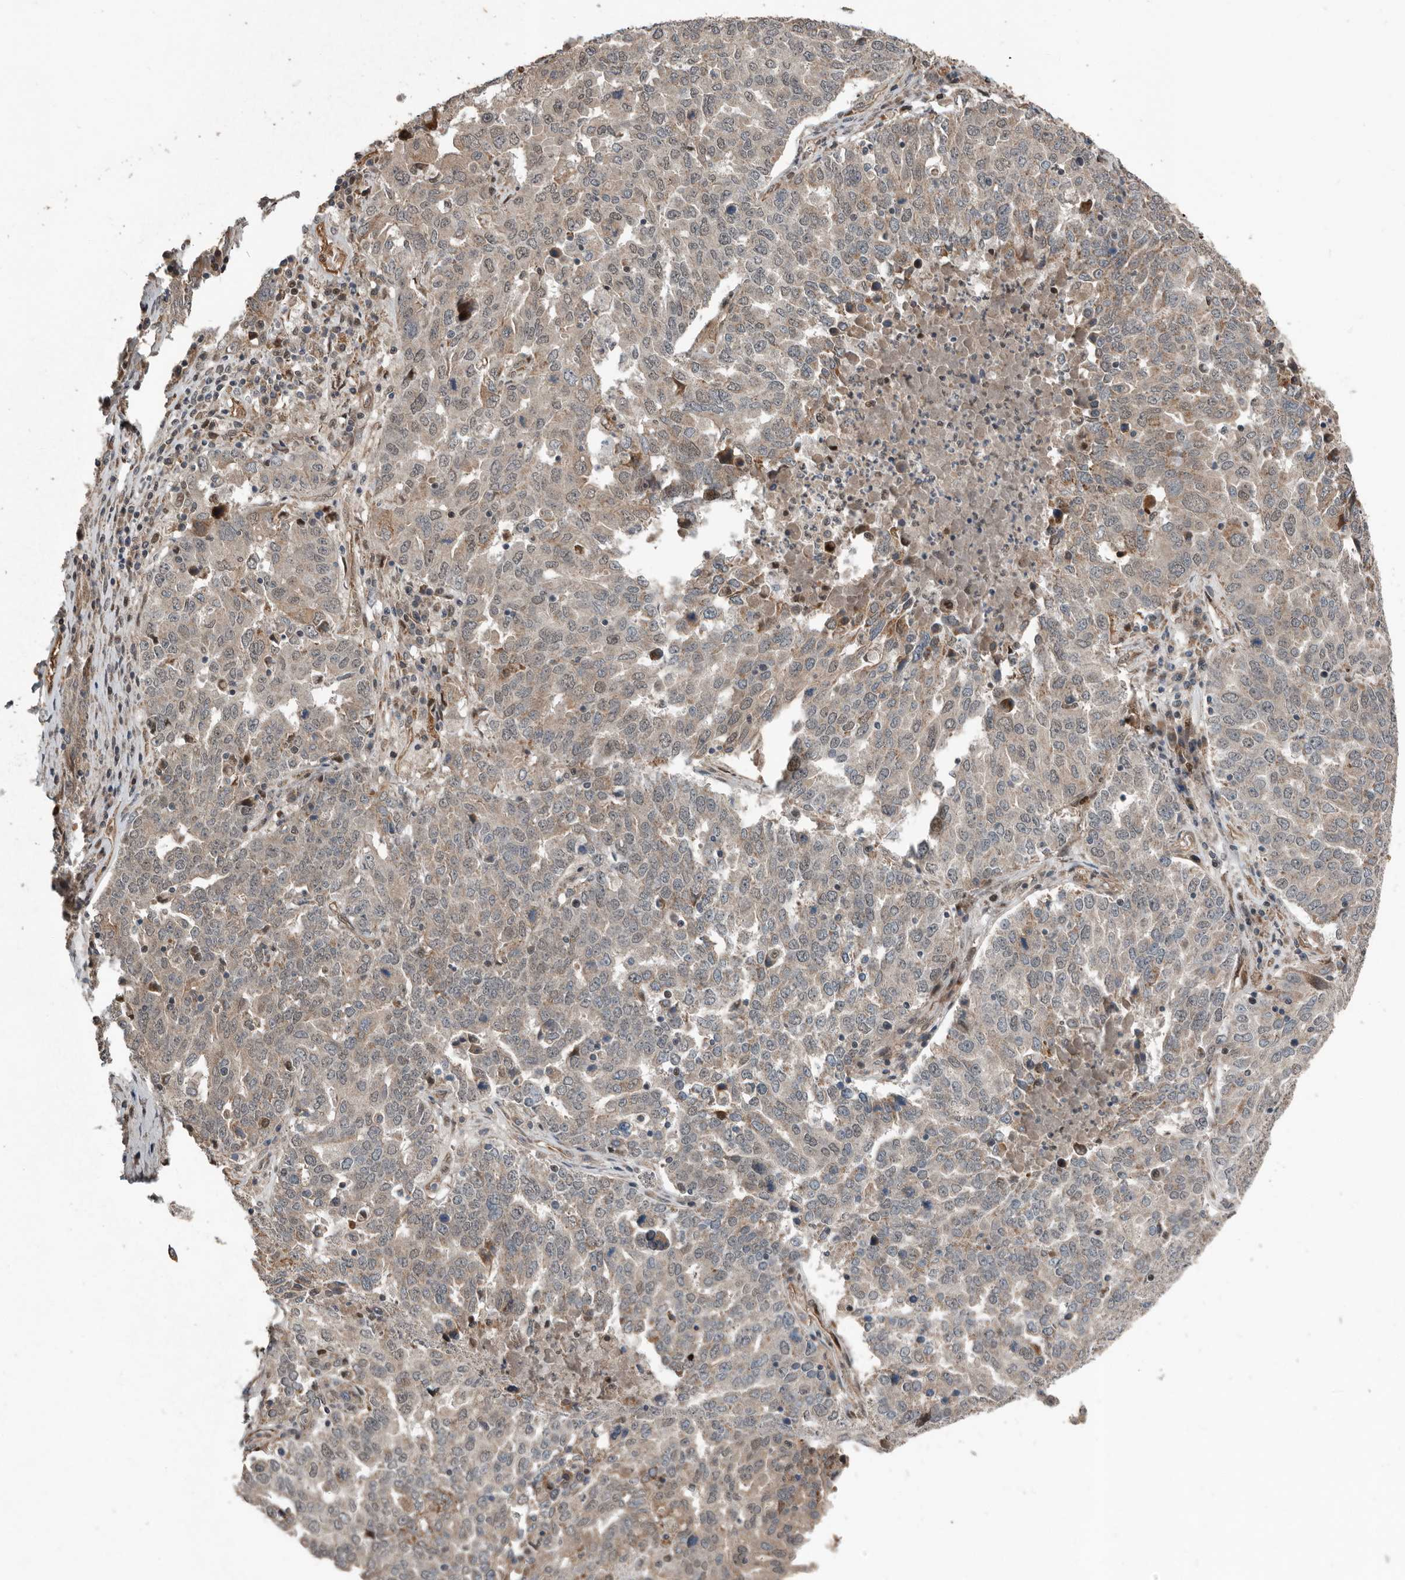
{"staining": {"intensity": "weak", "quantity": ">75%", "location": "cytoplasmic/membranous"}, "tissue": "ovarian cancer", "cell_type": "Tumor cells", "image_type": "cancer", "snomed": [{"axis": "morphology", "description": "Carcinoma, endometroid"}, {"axis": "topography", "description": "Ovary"}], "caption": "Weak cytoplasmic/membranous expression is appreciated in about >75% of tumor cells in ovarian endometroid carcinoma. (Brightfield microscopy of DAB IHC at high magnification).", "gene": "YOD1", "patient": {"sex": "female", "age": 62}}